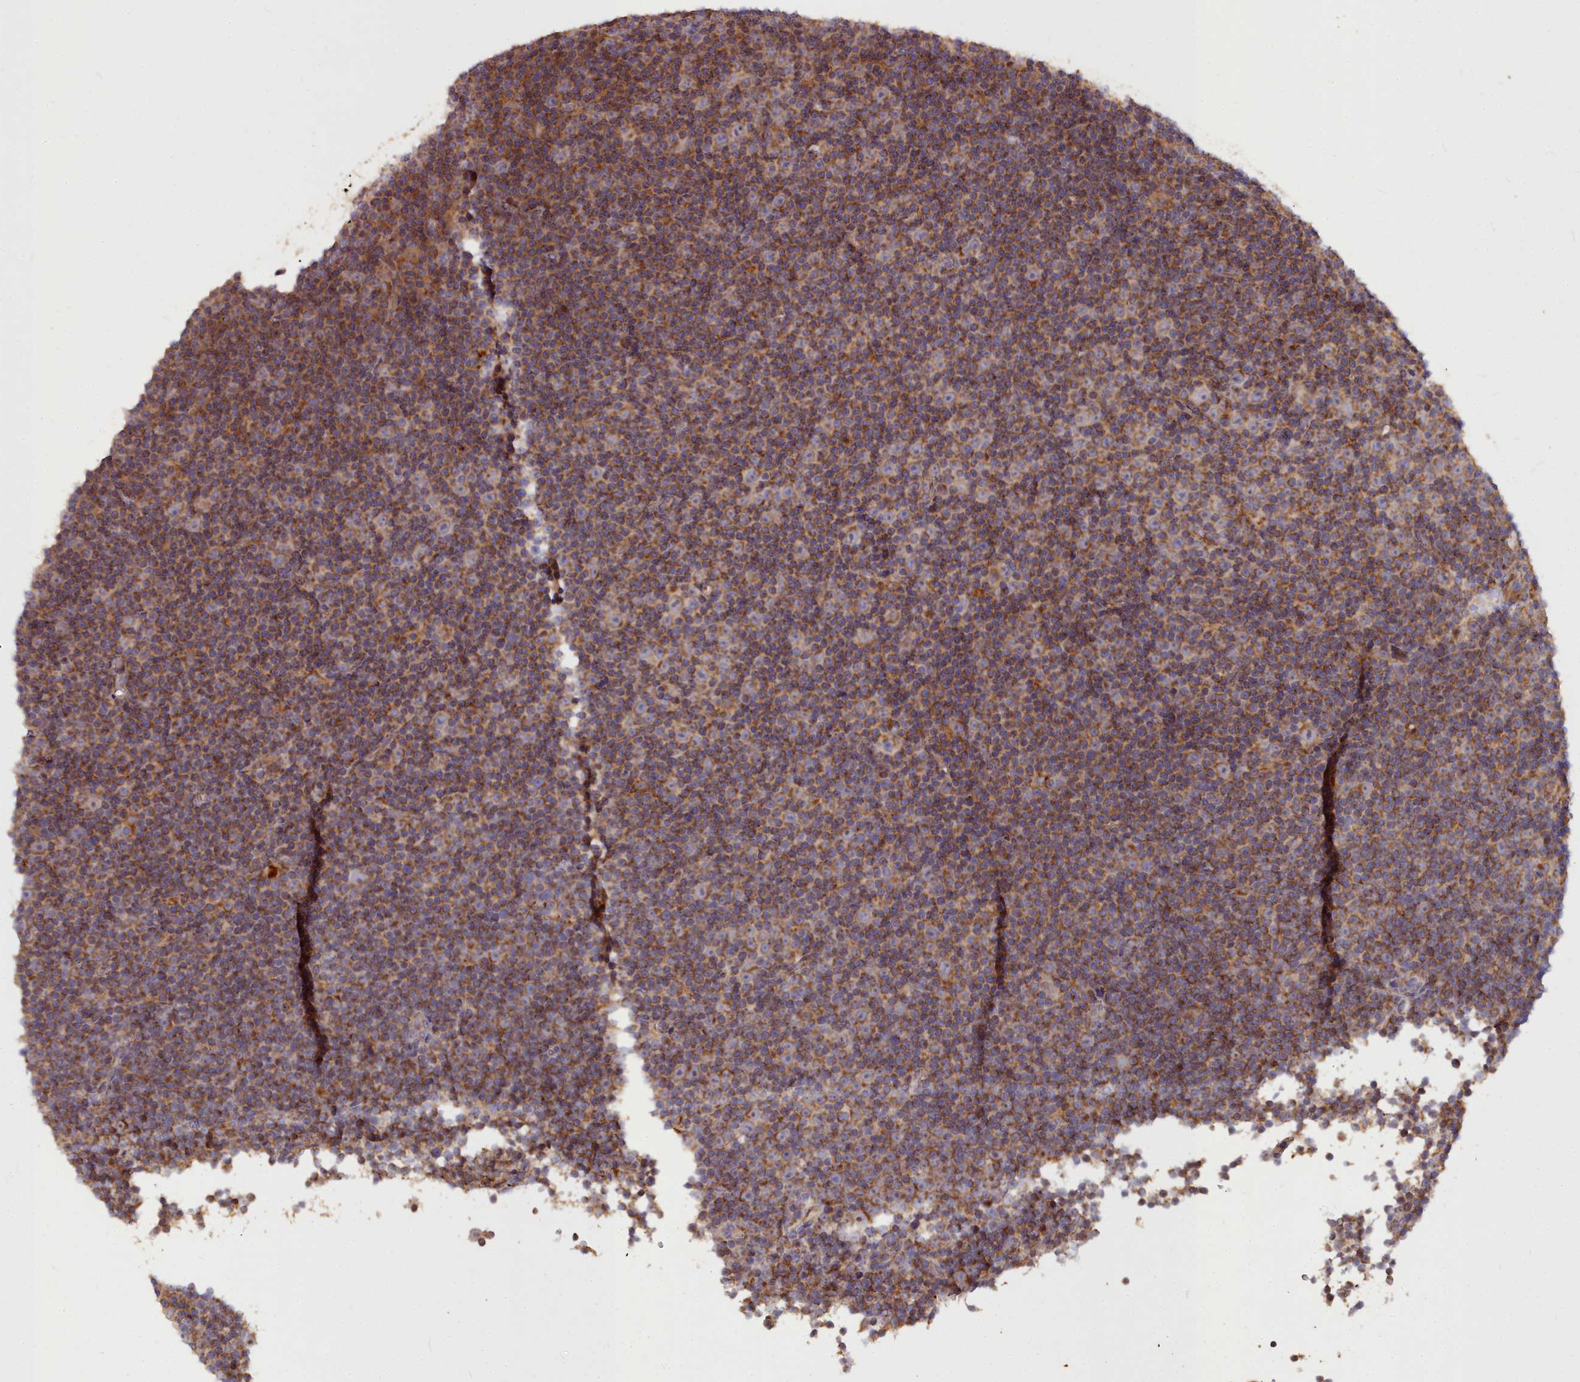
{"staining": {"intensity": "moderate", "quantity": ">75%", "location": "cytoplasmic/membranous"}, "tissue": "lymphoma", "cell_type": "Tumor cells", "image_type": "cancer", "snomed": [{"axis": "morphology", "description": "Malignant lymphoma, non-Hodgkin's type, Low grade"}, {"axis": "topography", "description": "Lymph node"}], "caption": "Moderate cytoplasmic/membranous expression is seen in about >75% of tumor cells in lymphoma. (DAB (3,3'-diaminobenzidine) IHC, brown staining for protein, blue staining for nuclei).", "gene": "COX11", "patient": {"sex": "female", "age": 67}}